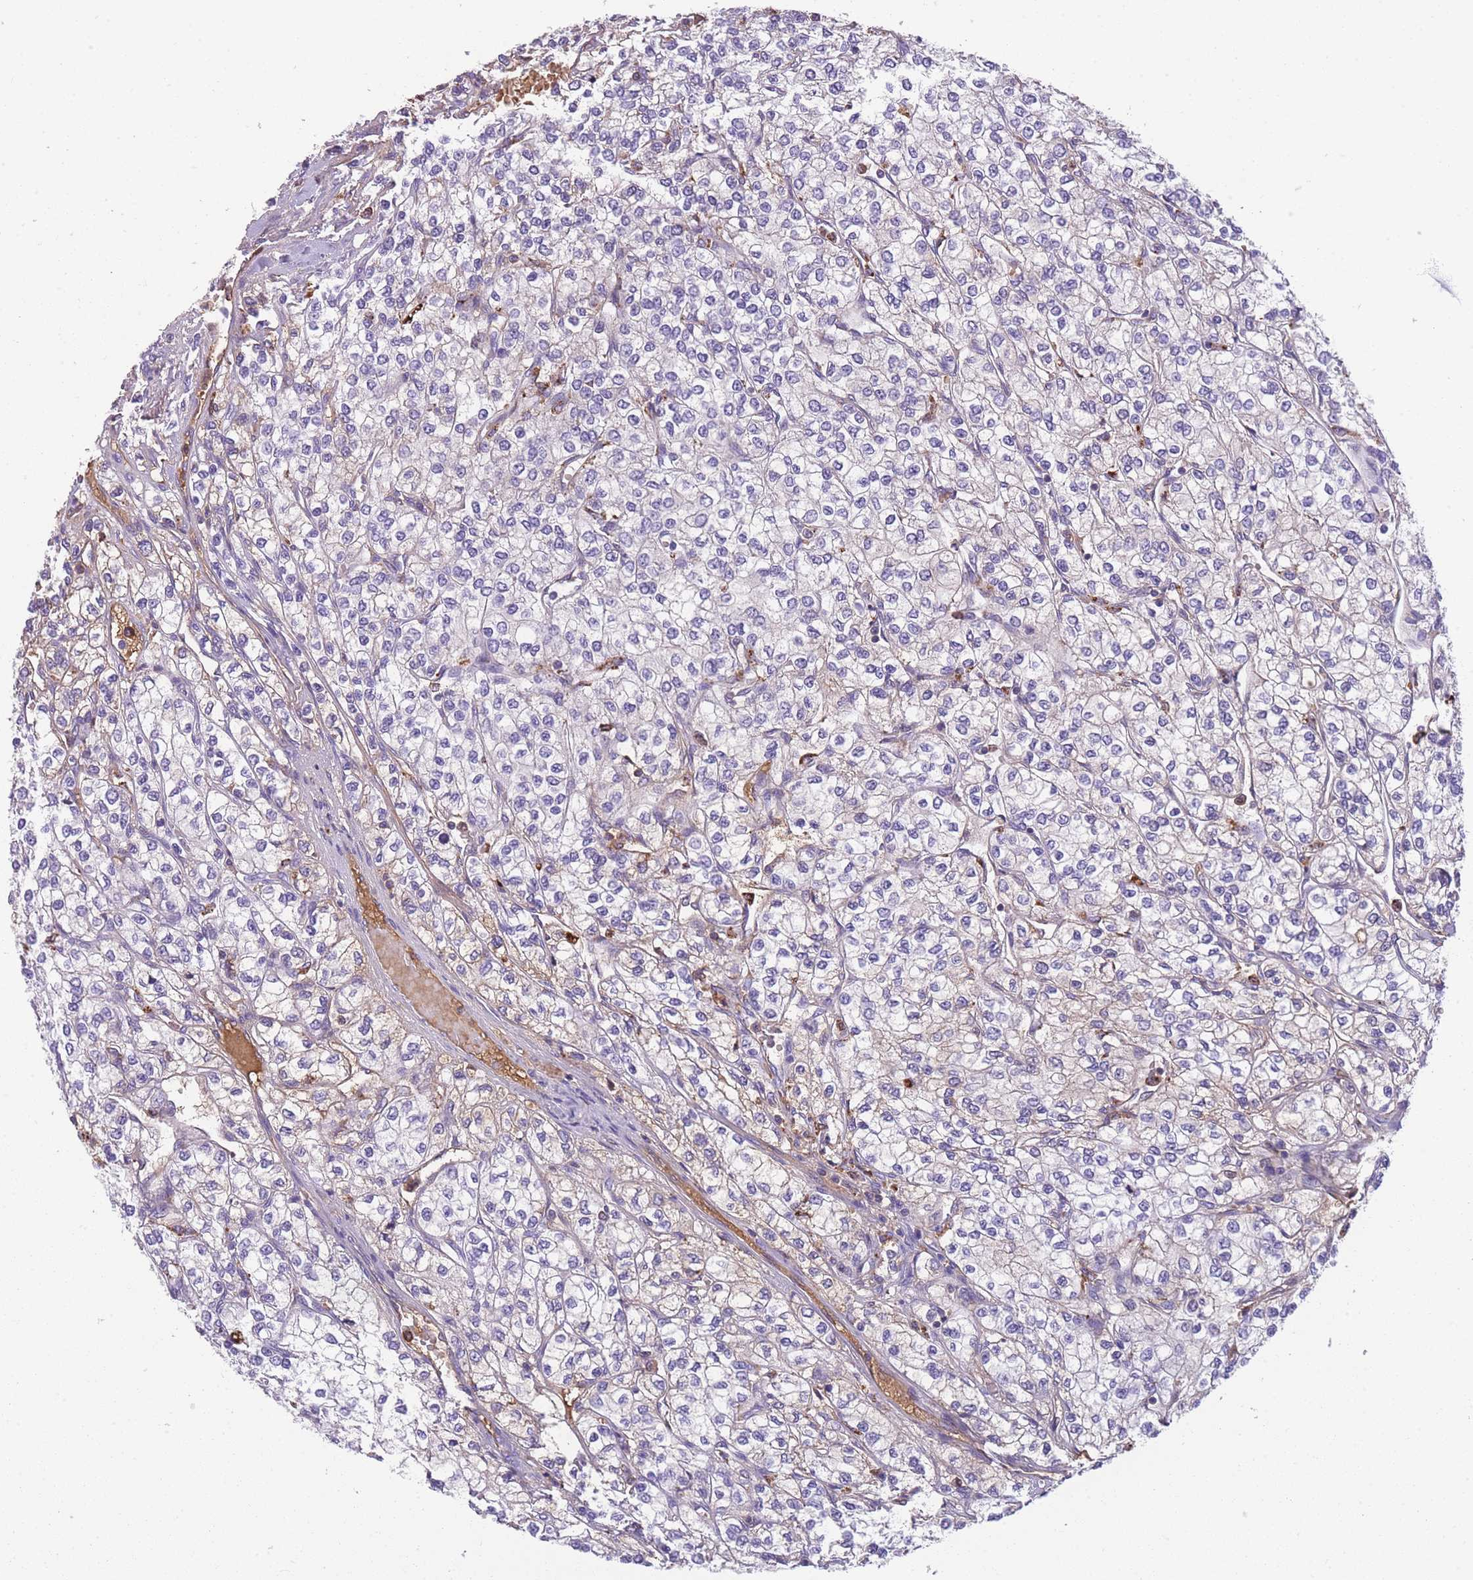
{"staining": {"intensity": "weak", "quantity": "<25%", "location": "cytoplasmic/membranous"}, "tissue": "renal cancer", "cell_type": "Tumor cells", "image_type": "cancer", "snomed": [{"axis": "morphology", "description": "Adenocarcinoma, NOS"}, {"axis": "topography", "description": "Kidney"}], "caption": "The micrograph shows no significant staining in tumor cells of renal cancer (adenocarcinoma).", "gene": "GNAT1", "patient": {"sex": "male", "age": 80}}